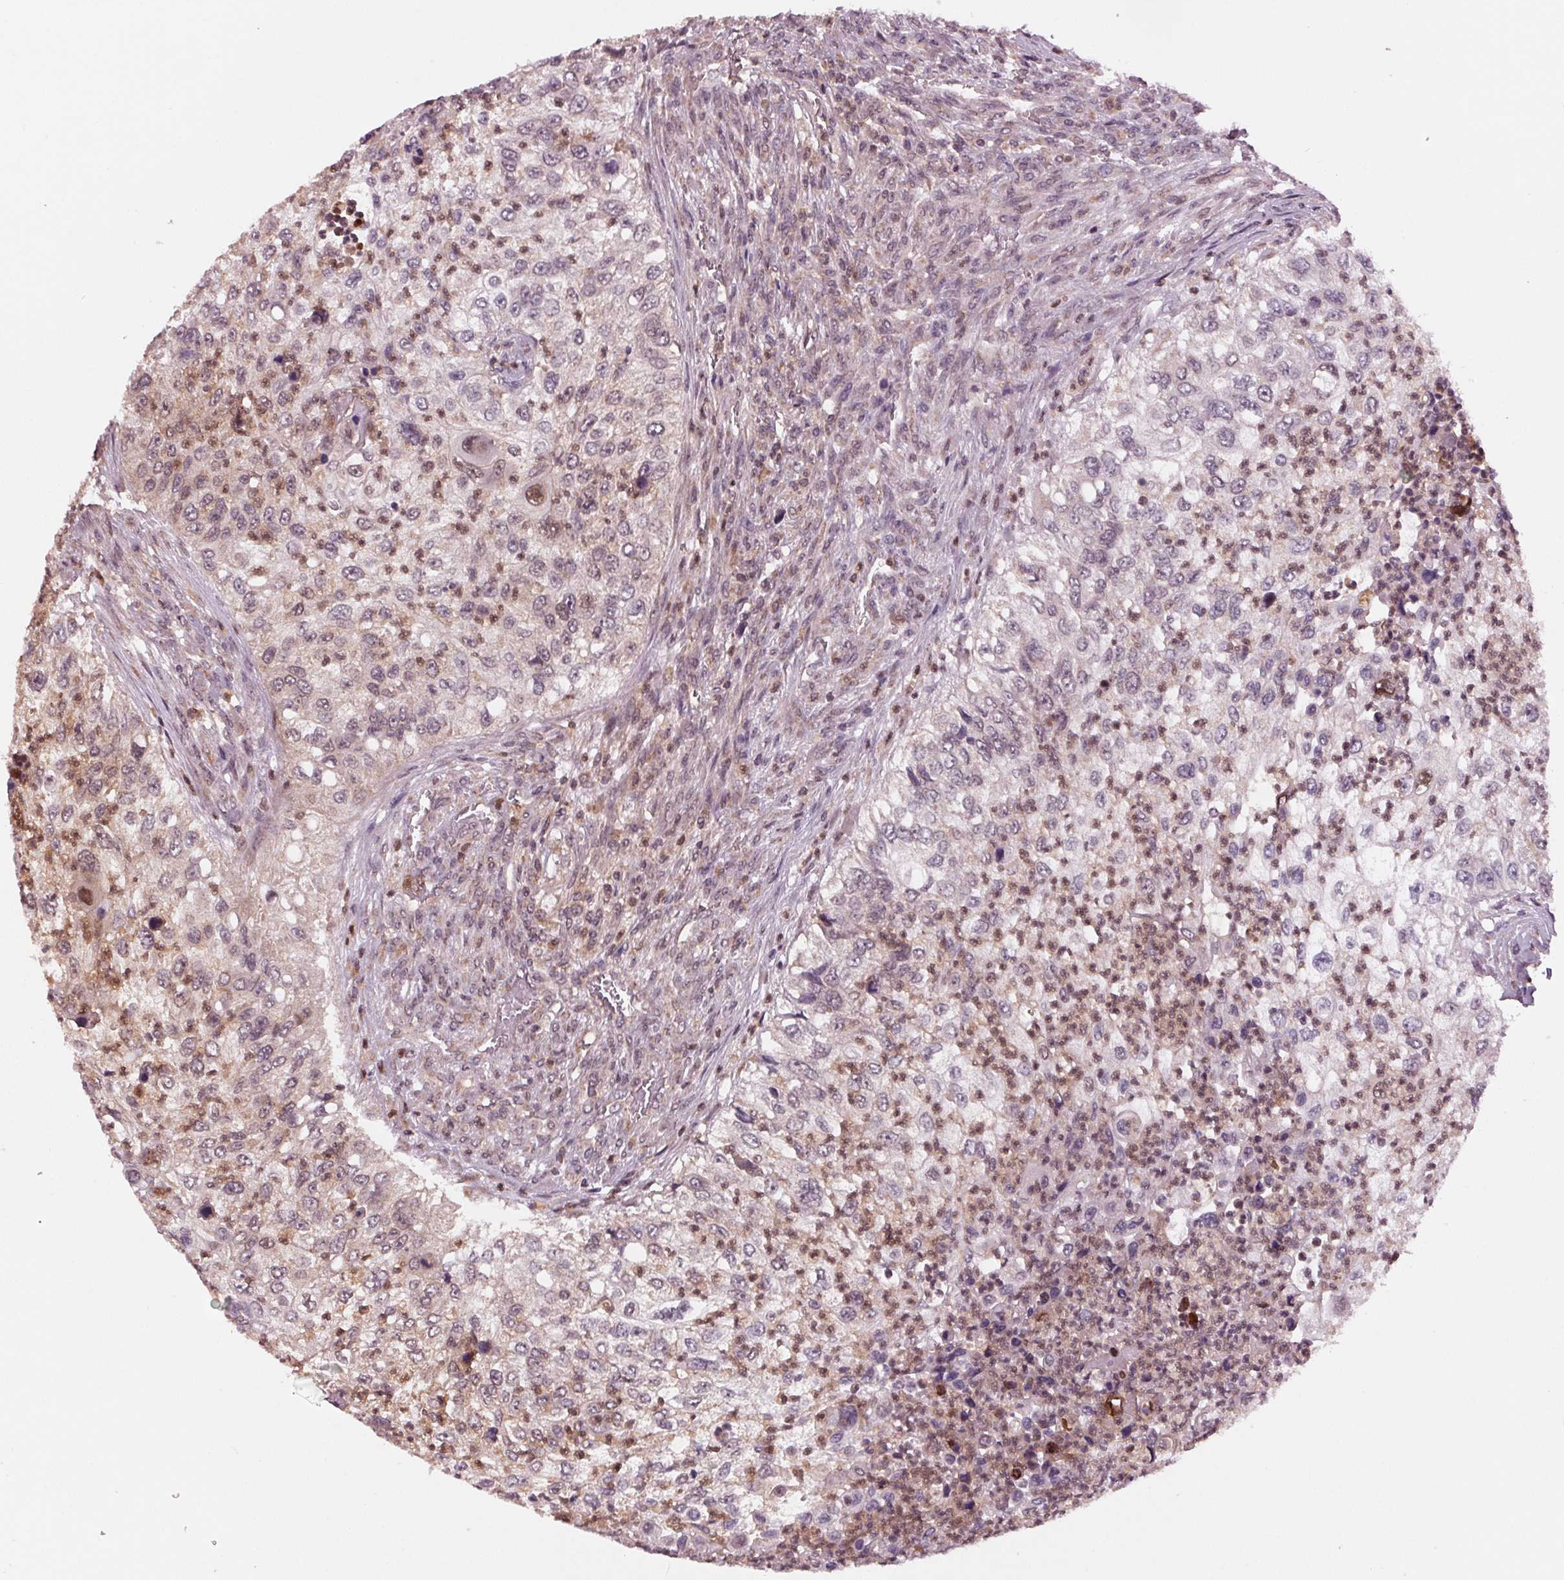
{"staining": {"intensity": "weak", "quantity": "<25%", "location": "cytoplasmic/membranous"}, "tissue": "urothelial cancer", "cell_type": "Tumor cells", "image_type": "cancer", "snomed": [{"axis": "morphology", "description": "Urothelial carcinoma, High grade"}, {"axis": "topography", "description": "Urinary bladder"}], "caption": "High-grade urothelial carcinoma stained for a protein using immunohistochemistry (IHC) shows no staining tumor cells.", "gene": "STAT3", "patient": {"sex": "female", "age": 60}}